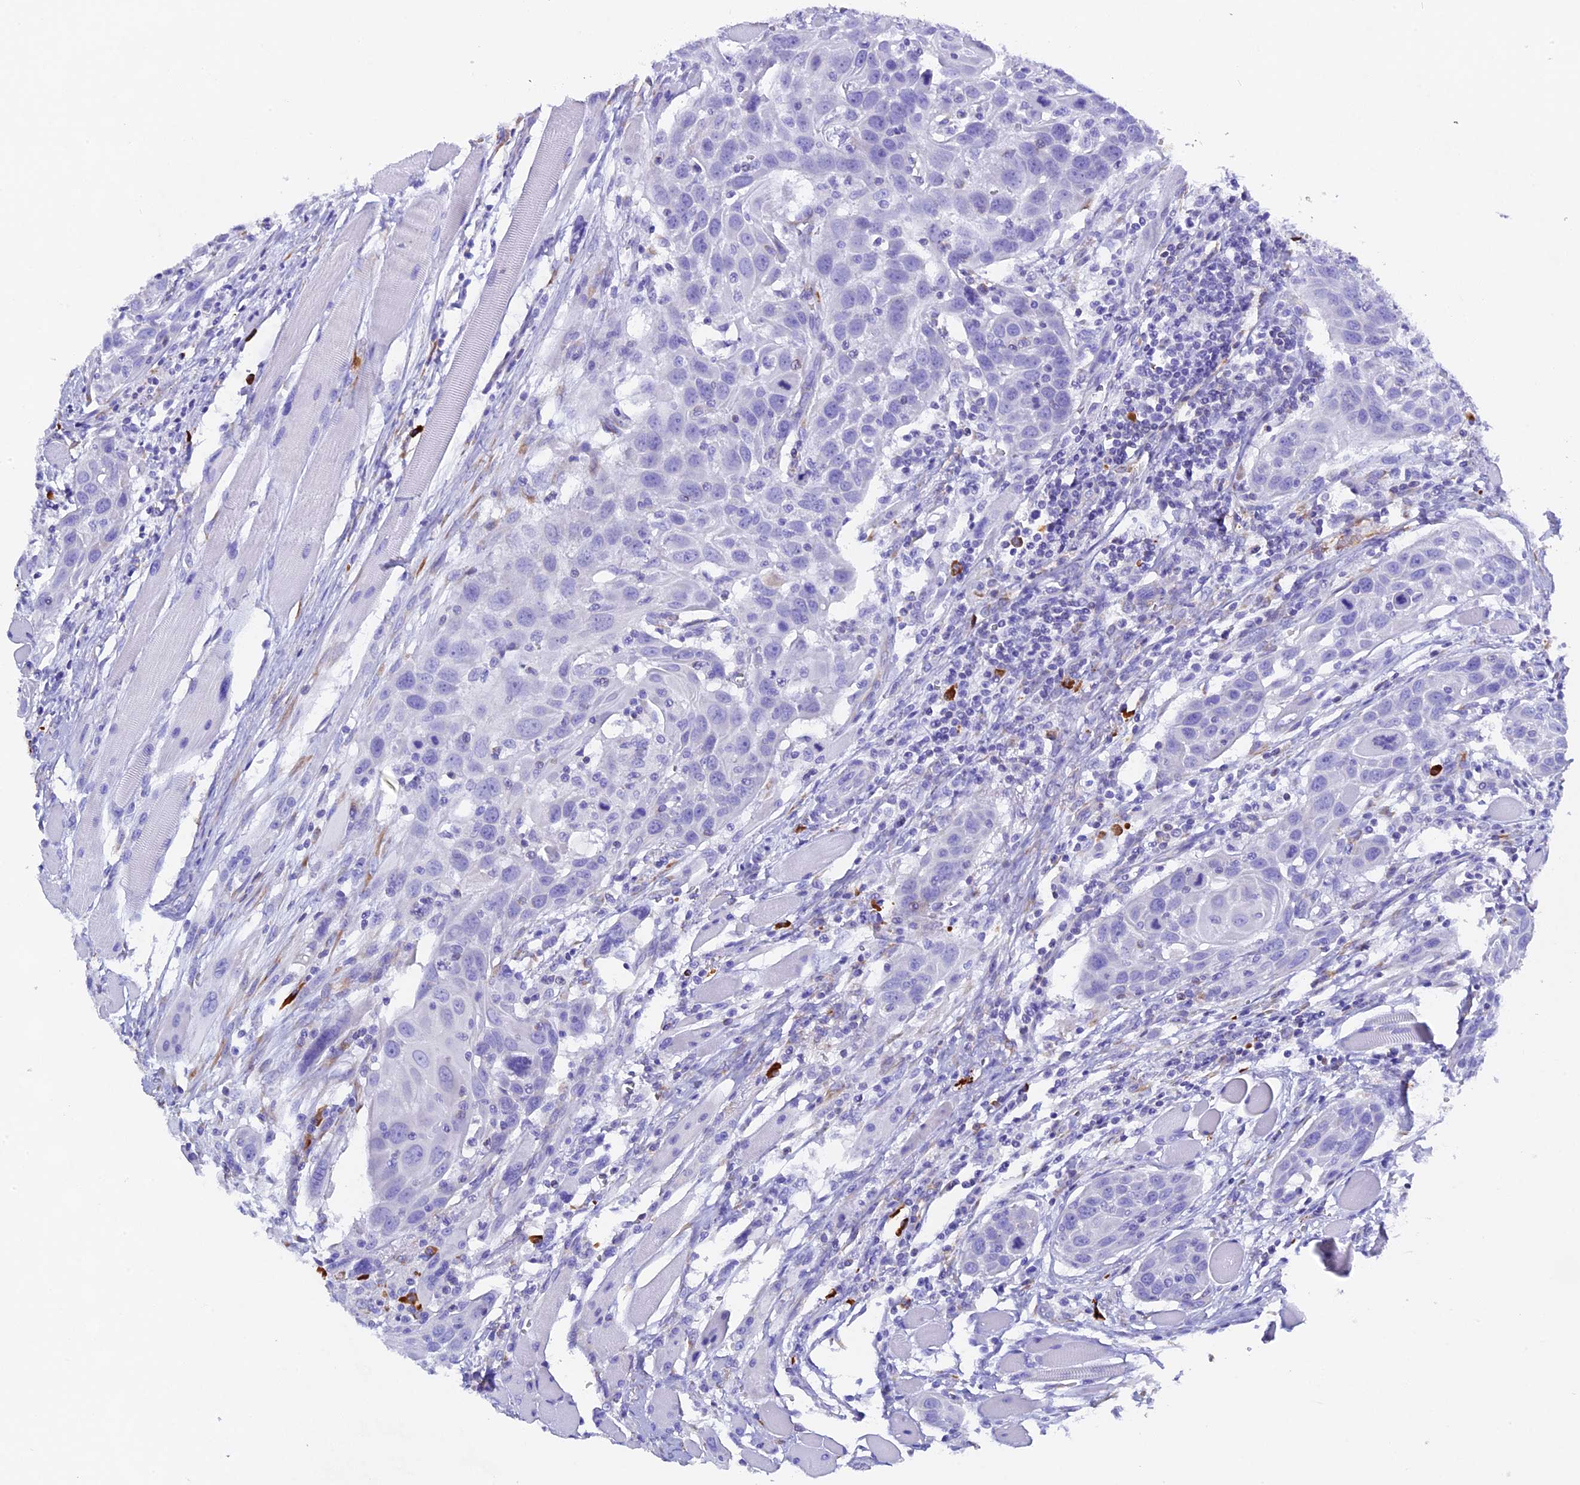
{"staining": {"intensity": "negative", "quantity": "none", "location": "none"}, "tissue": "head and neck cancer", "cell_type": "Tumor cells", "image_type": "cancer", "snomed": [{"axis": "morphology", "description": "Squamous cell carcinoma, NOS"}, {"axis": "topography", "description": "Oral tissue"}, {"axis": "topography", "description": "Head-Neck"}], "caption": "Immunohistochemistry (IHC) image of human squamous cell carcinoma (head and neck) stained for a protein (brown), which reveals no positivity in tumor cells.", "gene": "FKBP11", "patient": {"sex": "female", "age": 50}}